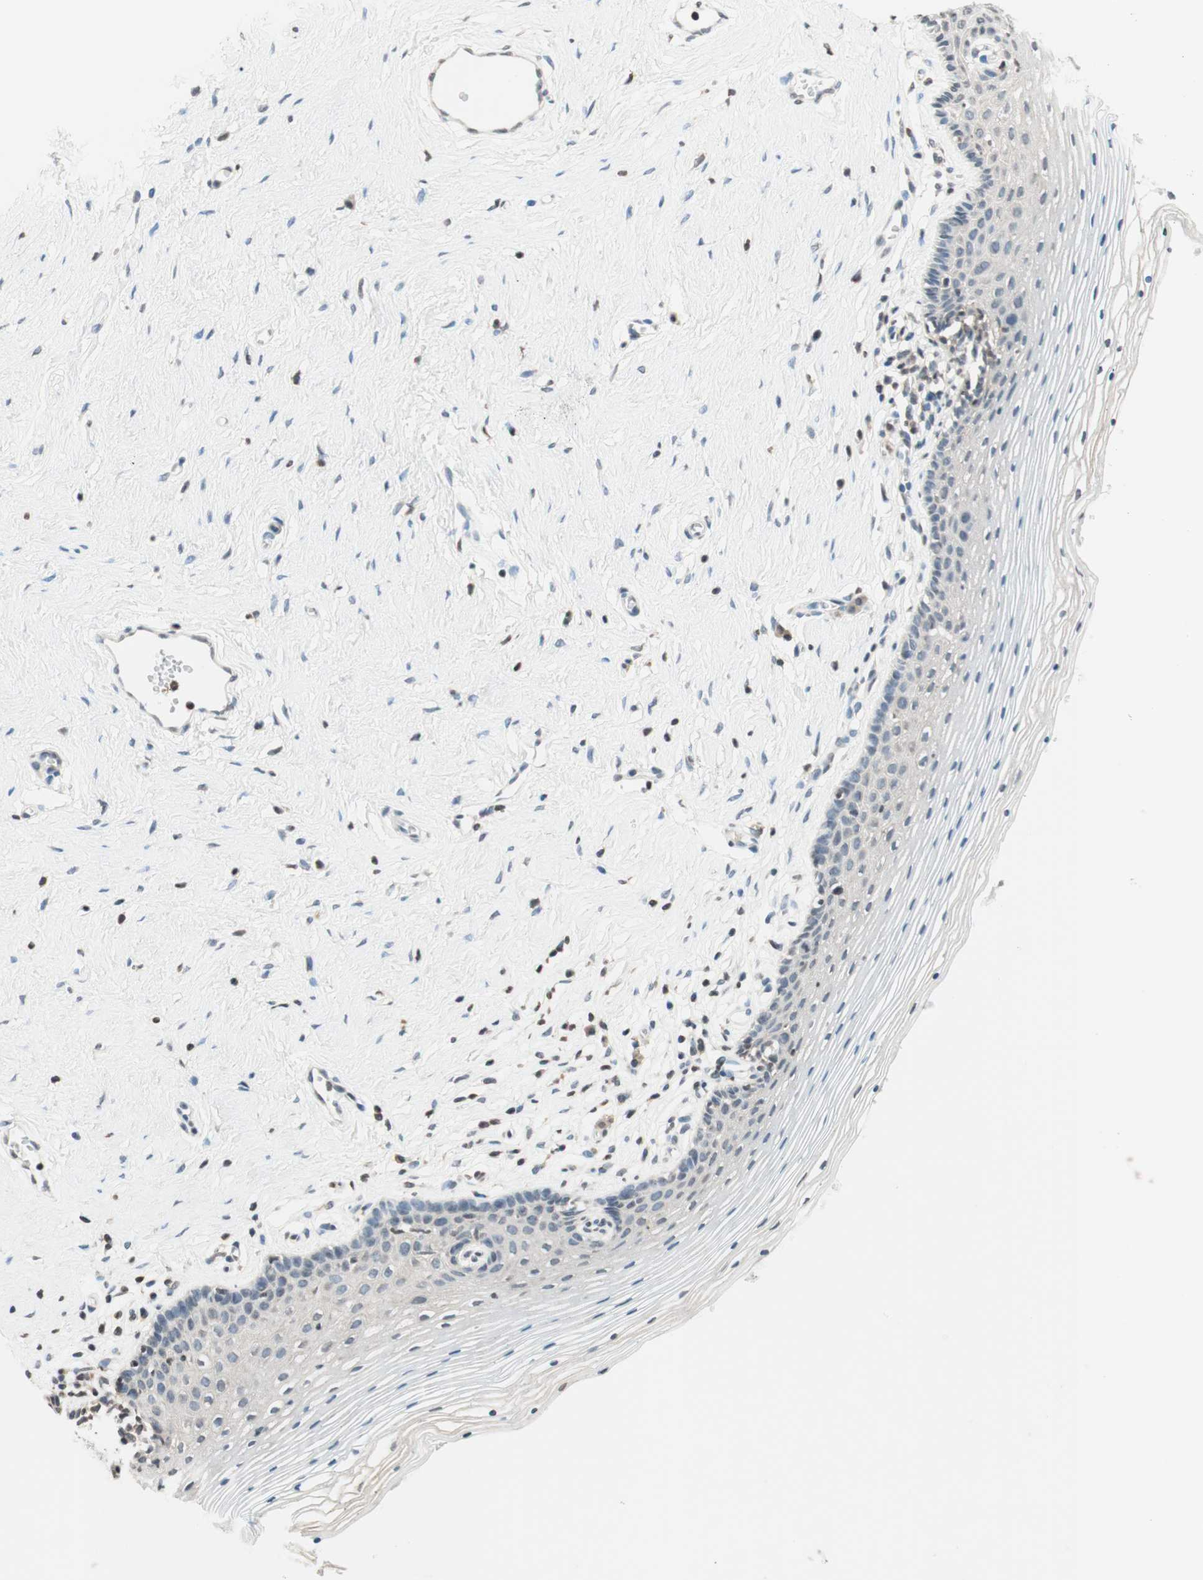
{"staining": {"intensity": "negative", "quantity": "none", "location": "none"}, "tissue": "vagina", "cell_type": "Squamous epithelial cells", "image_type": "normal", "snomed": [{"axis": "morphology", "description": "Normal tissue, NOS"}, {"axis": "topography", "description": "Vagina"}], "caption": "A high-resolution image shows immunohistochemistry (IHC) staining of benign vagina, which displays no significant expression in squamous epithelial cells. (DAB (3,3'-diaminobenzidine) immunohistochemistry, high magnification).", "gene": "WIPF1", "patient": {"sex": "female", "age": 32}}